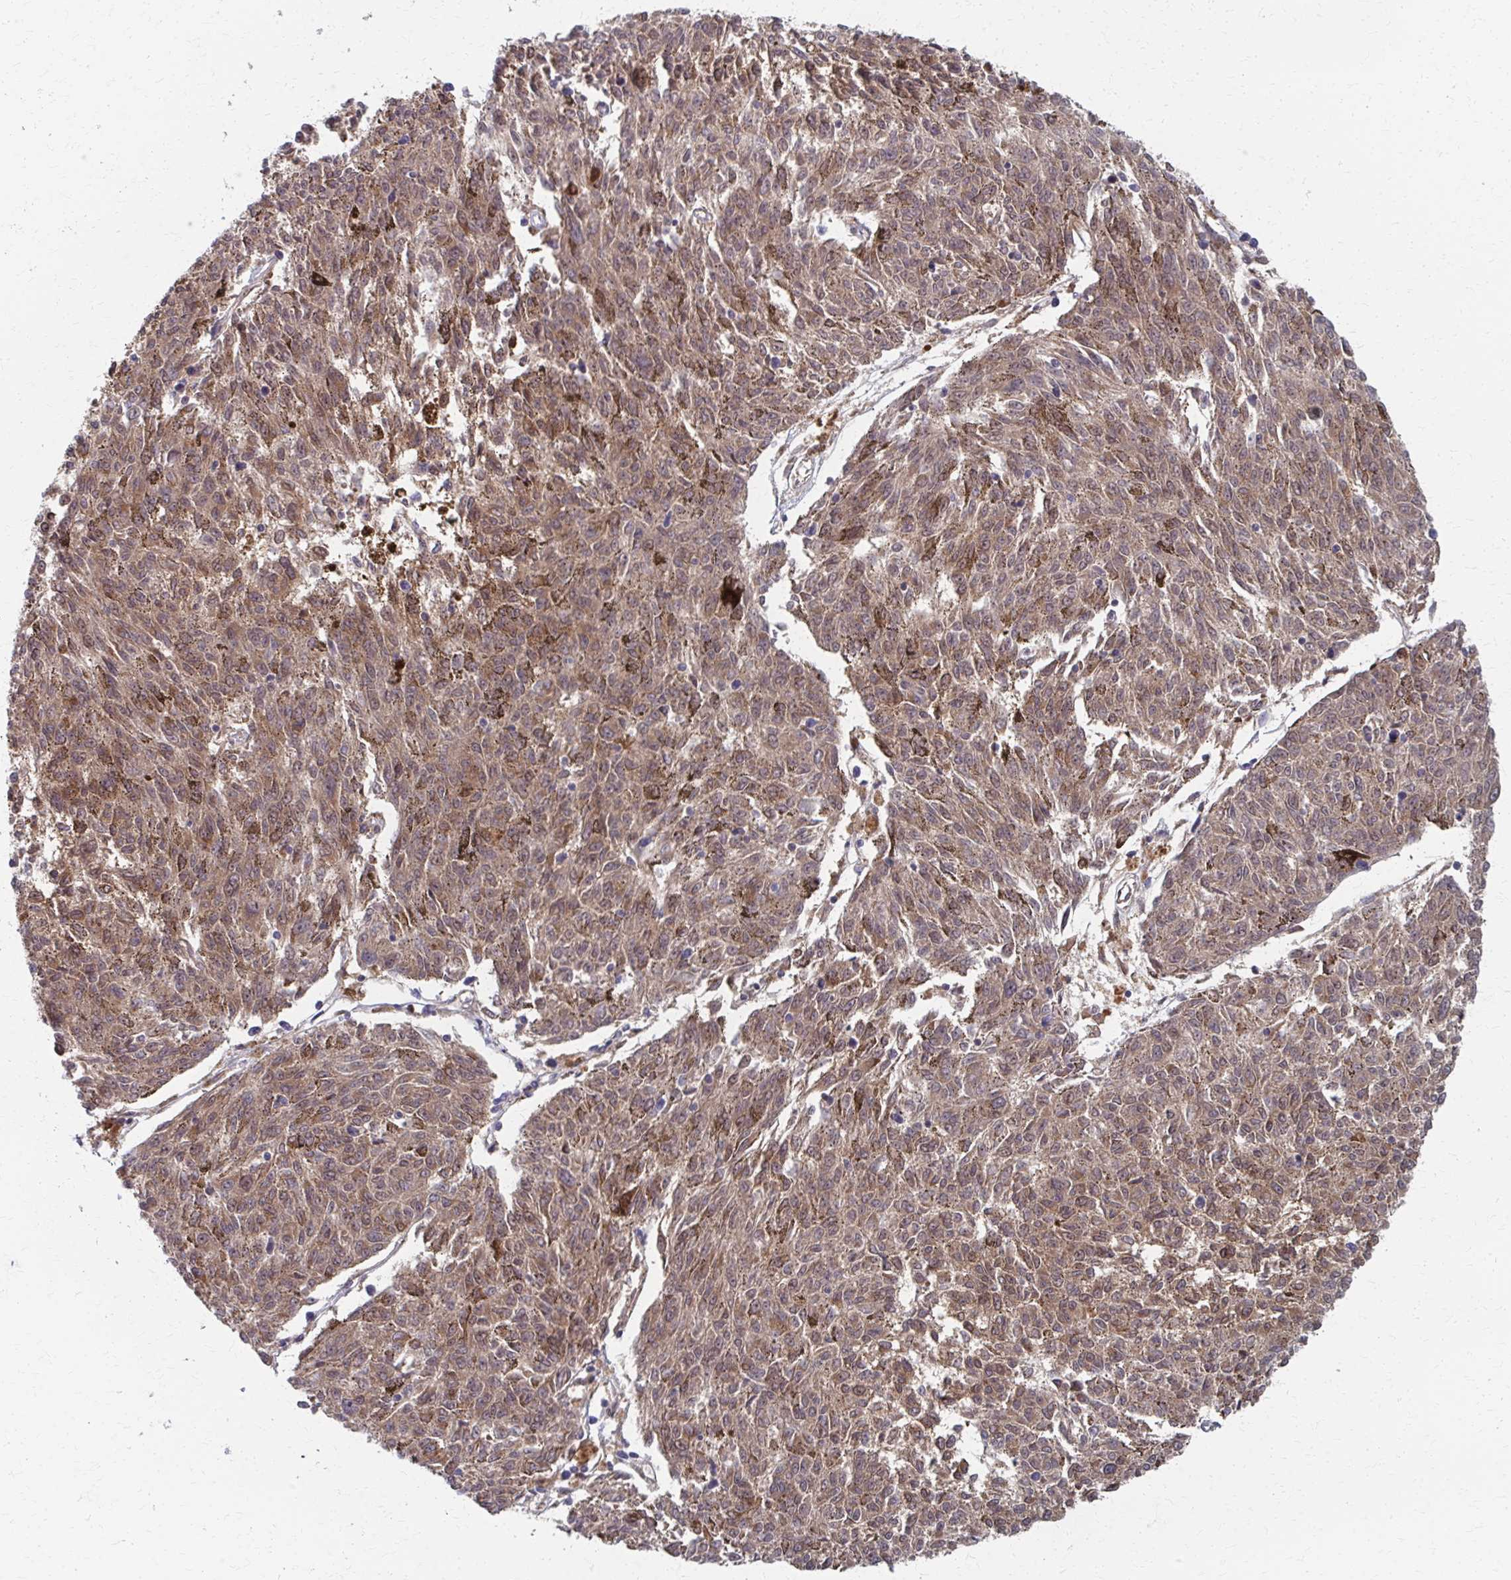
{"staining": {"intensity": "moderate", "quantity": ">75%", "location": "cytoplasmic/membranous"}, "tissue": "melanoma", "cell_type": "Tumor cells", "image_type": "cancer", "snomed": [{"axis": "morphology", "description": "Malignant melanoma, NOS"}, {"axis": "topography", "description": "Skin"}], "caption": "This micrograph demonstrates immunohistochemistry staining of human melanoma, with medium moderate cytoplasmic/membranous positivity in about >75% of tumor cells.", "gene": "FAHD1", "patient": {"sex": "female", "age": 72}}